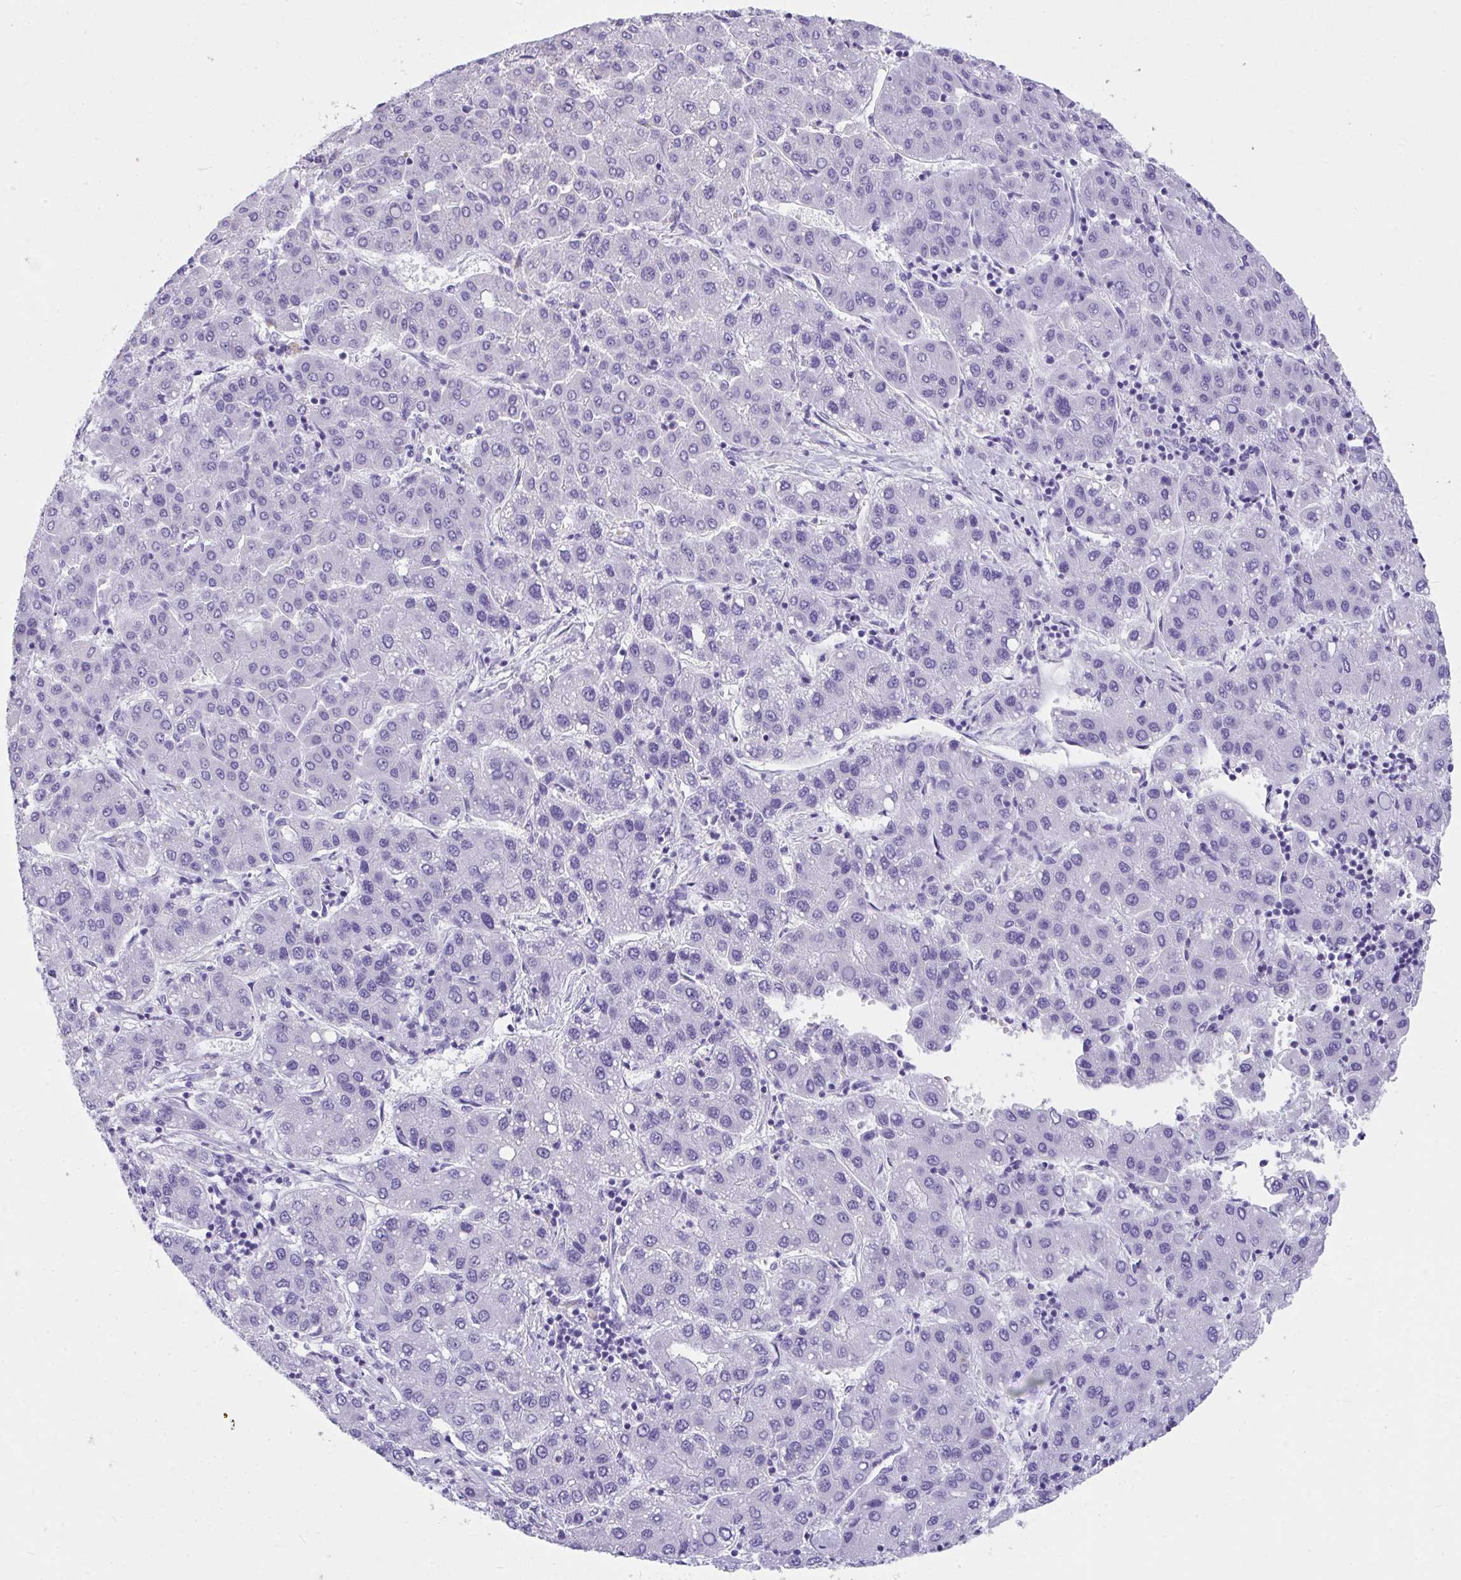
{"staining": {"intensity": "negative", "quantity": "none", "location": "none"}, "tissue": "liver cancer", "cell_type": "Tumor cells", "image_type": "cancer", "snomed": [{"axis": "morphology", "description": "Carcinoma, Hepatocellular, NOS"}, {"axis": "topography", "description": "Liver"}], "caption": "Hepatocellular carcinoma (liver) was stained to show a protein in brown. There is no significant positivity in tumor cells.", "gene": "AVIL", "patient": {"sex": "male", "age": 65}}